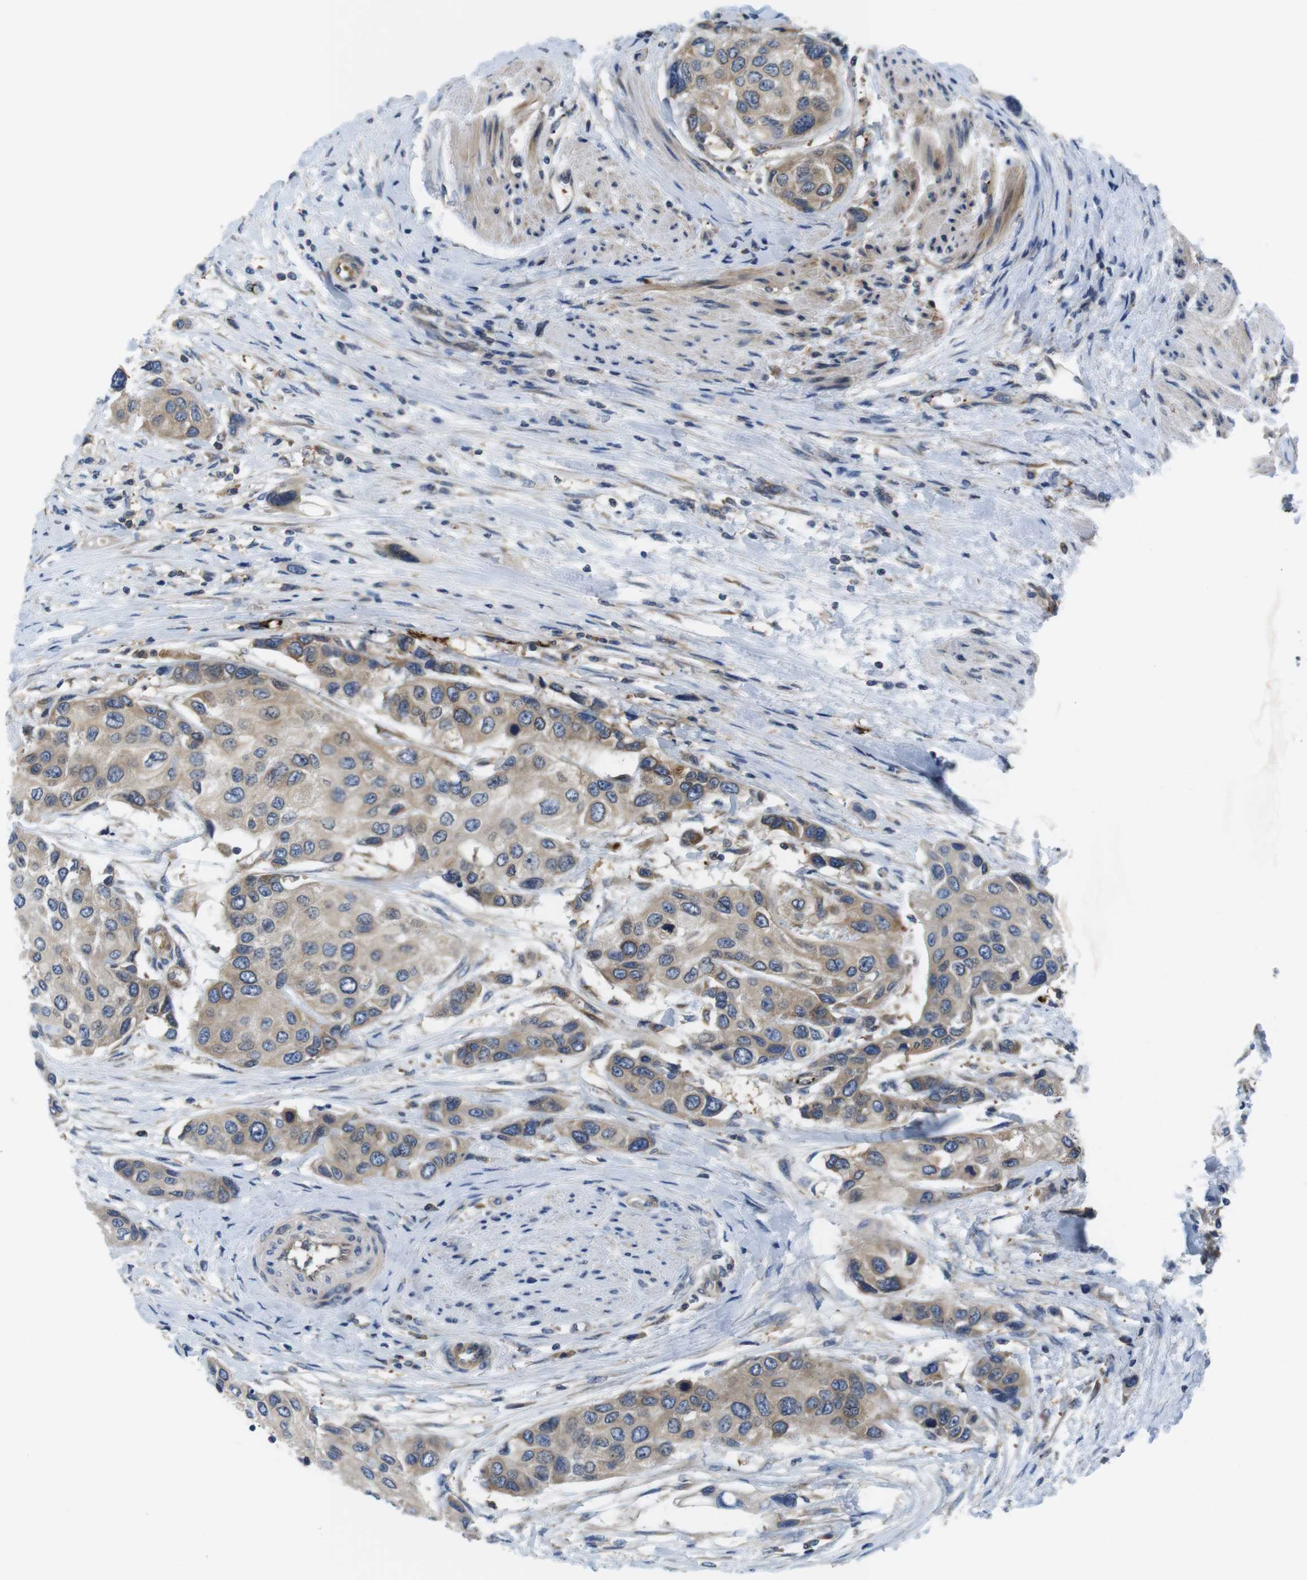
{"staining": {"intensity": "weak", "quantity": ">75%", "location": "cytoplasmic/membranous"}, "tissue": "urothelial cancer", "cell_type": "Tumor cells", "image_type": "cancer", "snomed": [{"axis": "morphology", "description": "Urothelial carcinoma, High grade"}, {"axis": "topography", "description": "Urinary bladder"}], "caption": "Weak cytoplasmic/membranous expression for a protein is seen in about >75% of tumor cells of urothelial carcinoma (high-grade) using immunohistochemistry.", "gene": "HERPUD2", "patient": {"sex": "female", "age": 56}}